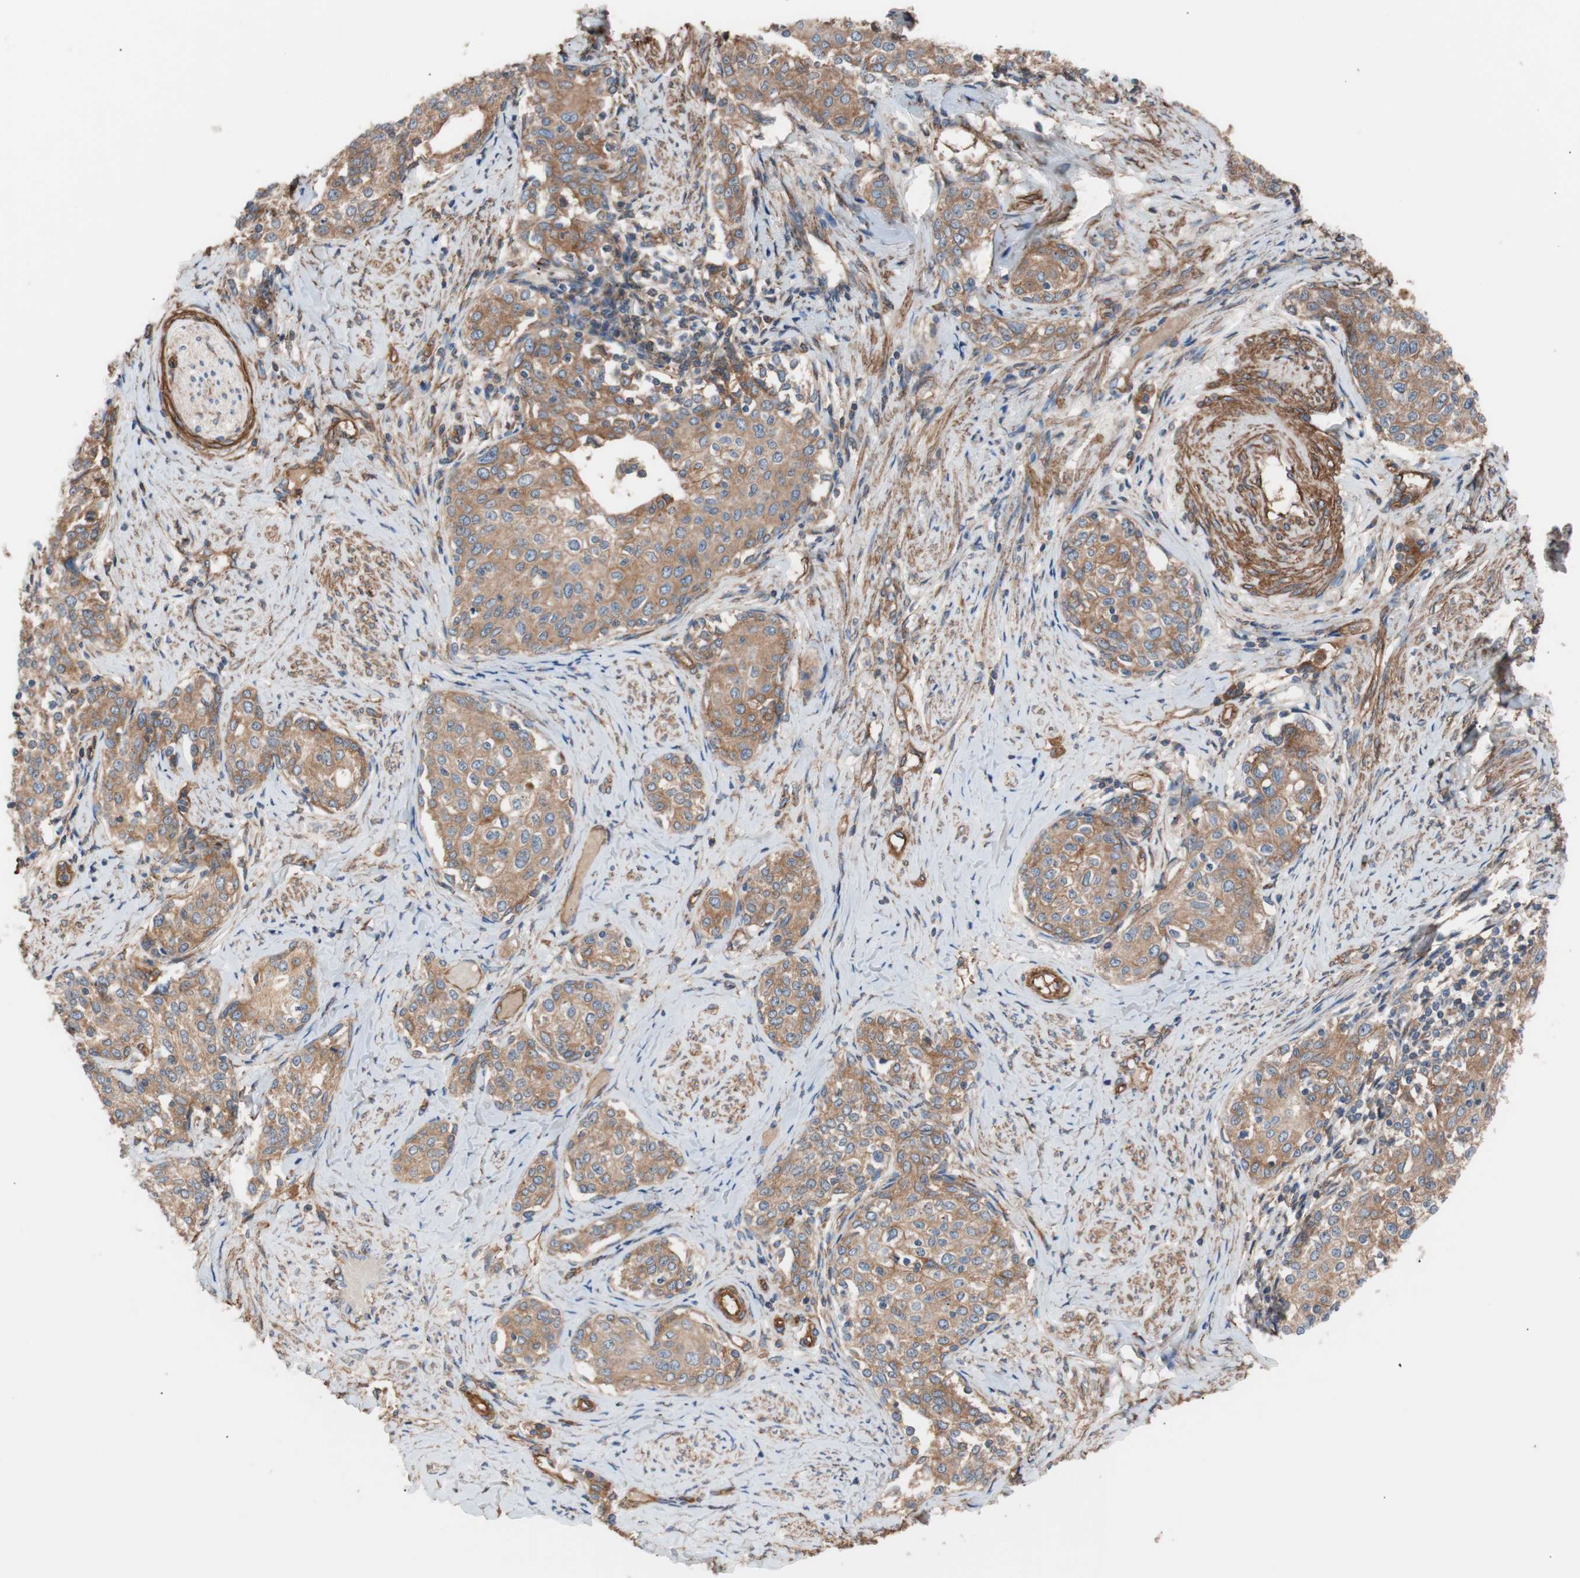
{"staining": {"intensity": "moderate", "quantity": ">75%", "location": "cytoplasmic/membranous"}, "tissue": "cervical cancer", "cell_type": "Tumor cells", "image_type": "cancer", "snomed": [{"axis": "morphology", "description": "Squamous cell carcinoma, NOS"}, {"axis": "morphology", "description": "Adenocarcinoma, NOS"}, {"axis": "topography", "description": "Cervix"}], "caption": "Immunohistochemistry micrograph of neoplastic tissue: human cervical cancer (squamous cell carcinoma) stained using immunohistochemistry (IHC) shows medium levels of moderate protein expression localized specifically in the cytoplasmic/membranous of tumor cells, appearing as a cytoplasmic/membranous brown color.", "gene": "SPINT1", "patient": {"sex": "female", "age": 52}}